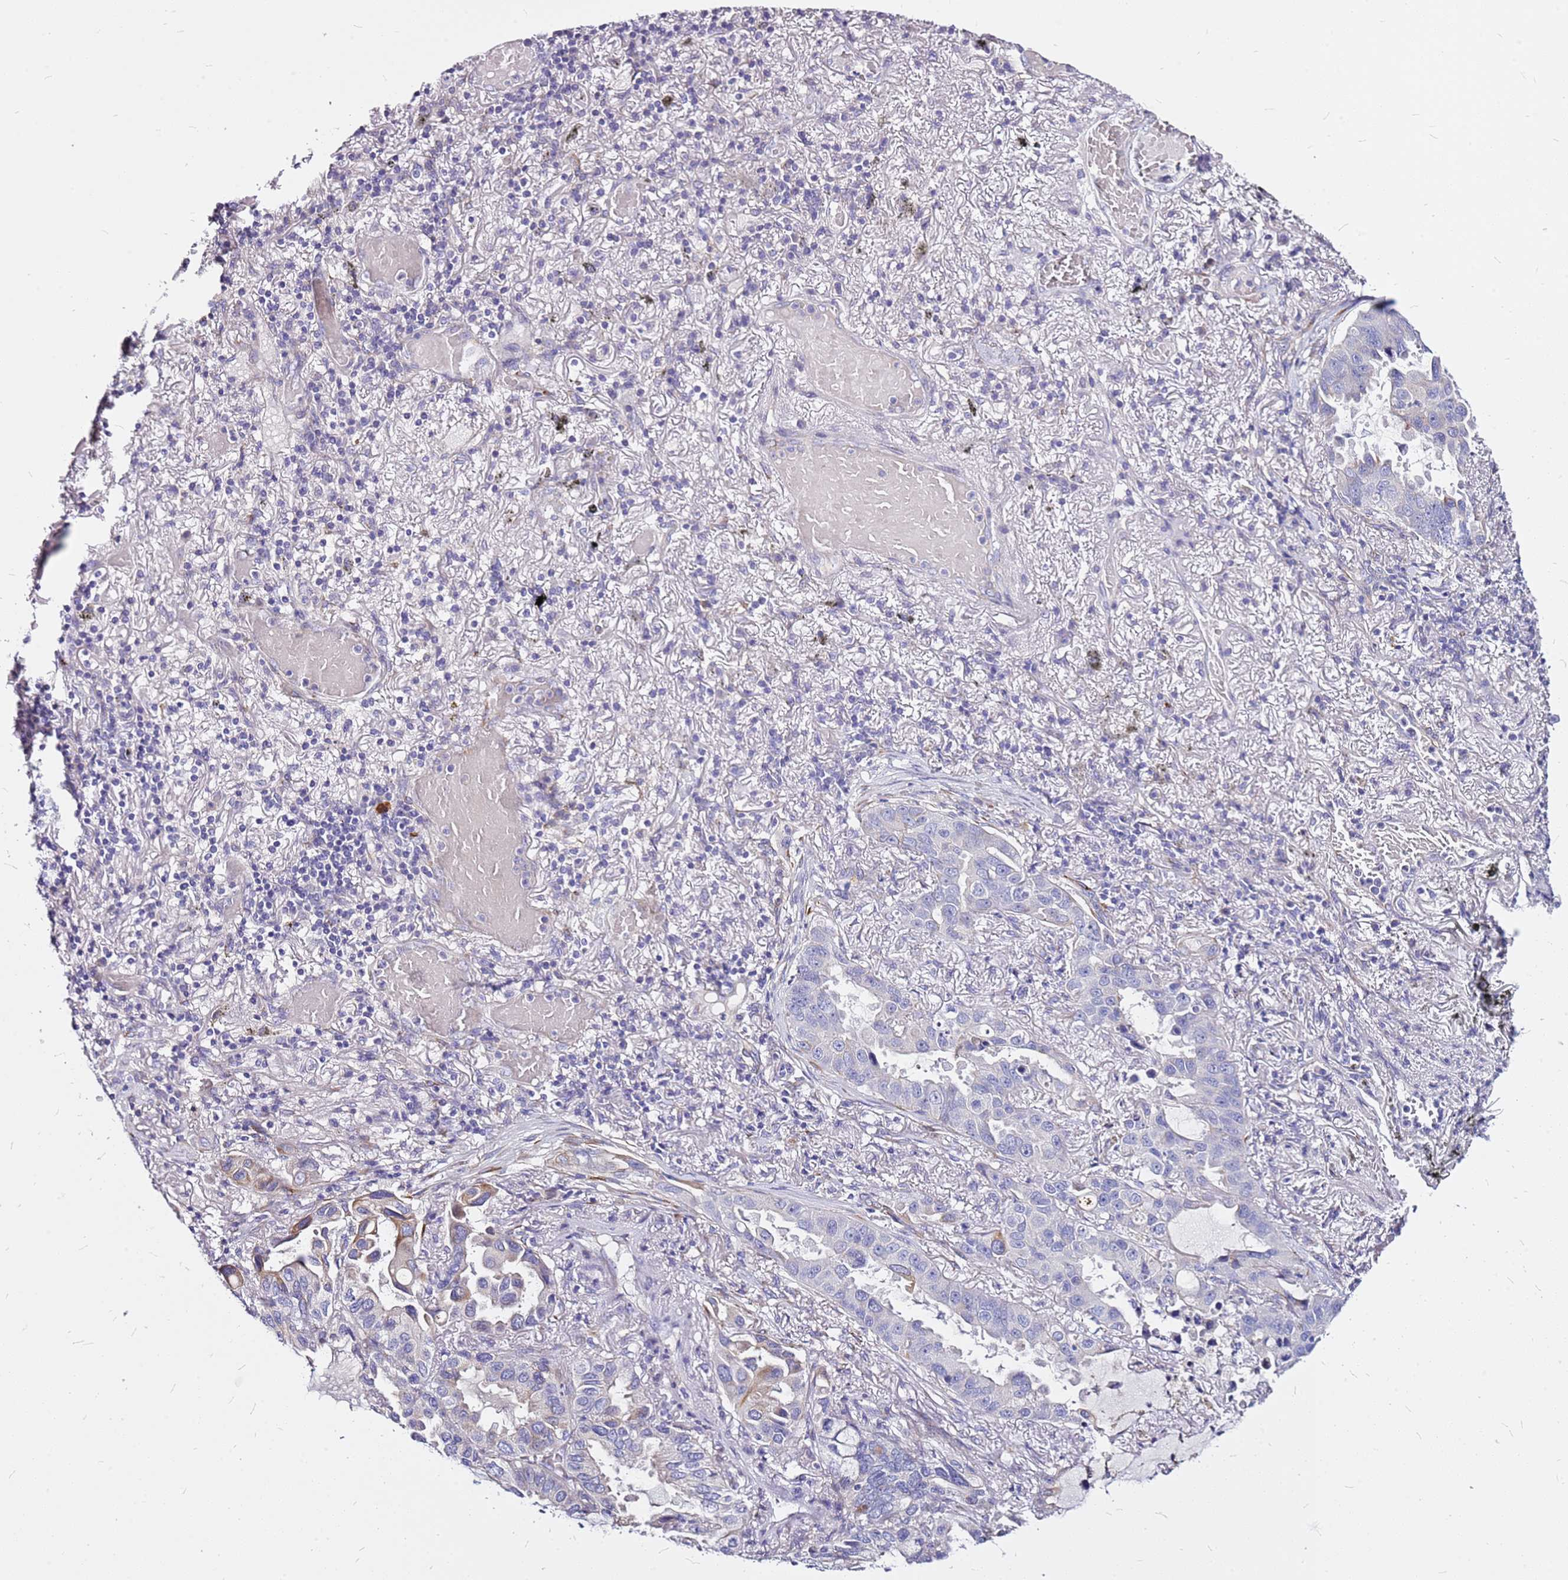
{"staining": {"intensity": "moderate", "quantity": "<25%", "location": "cytoplasmic/membranous"}, "tissue": "lung cancer", "cell_type": "Tumor cells", "image_type": "cancer", "snomed": [{"axis": "morphology", "description": "Adenocarcinoma, NOS"}, {"axis": "topography", "description": "Lung"}], "caption": "A brown stain labels moderate cytoplasmic/membranous positivity of a protein in adenocarcinoma (lung) tumor cells. The staining was performed using DAB (3,3'-diaminobenzidine), with brown indicating positive protein expression. Nuclei are stained blue with hematoxylin.", "gene": "CASD1", "patient": {"sex": "male", "age": 64}}